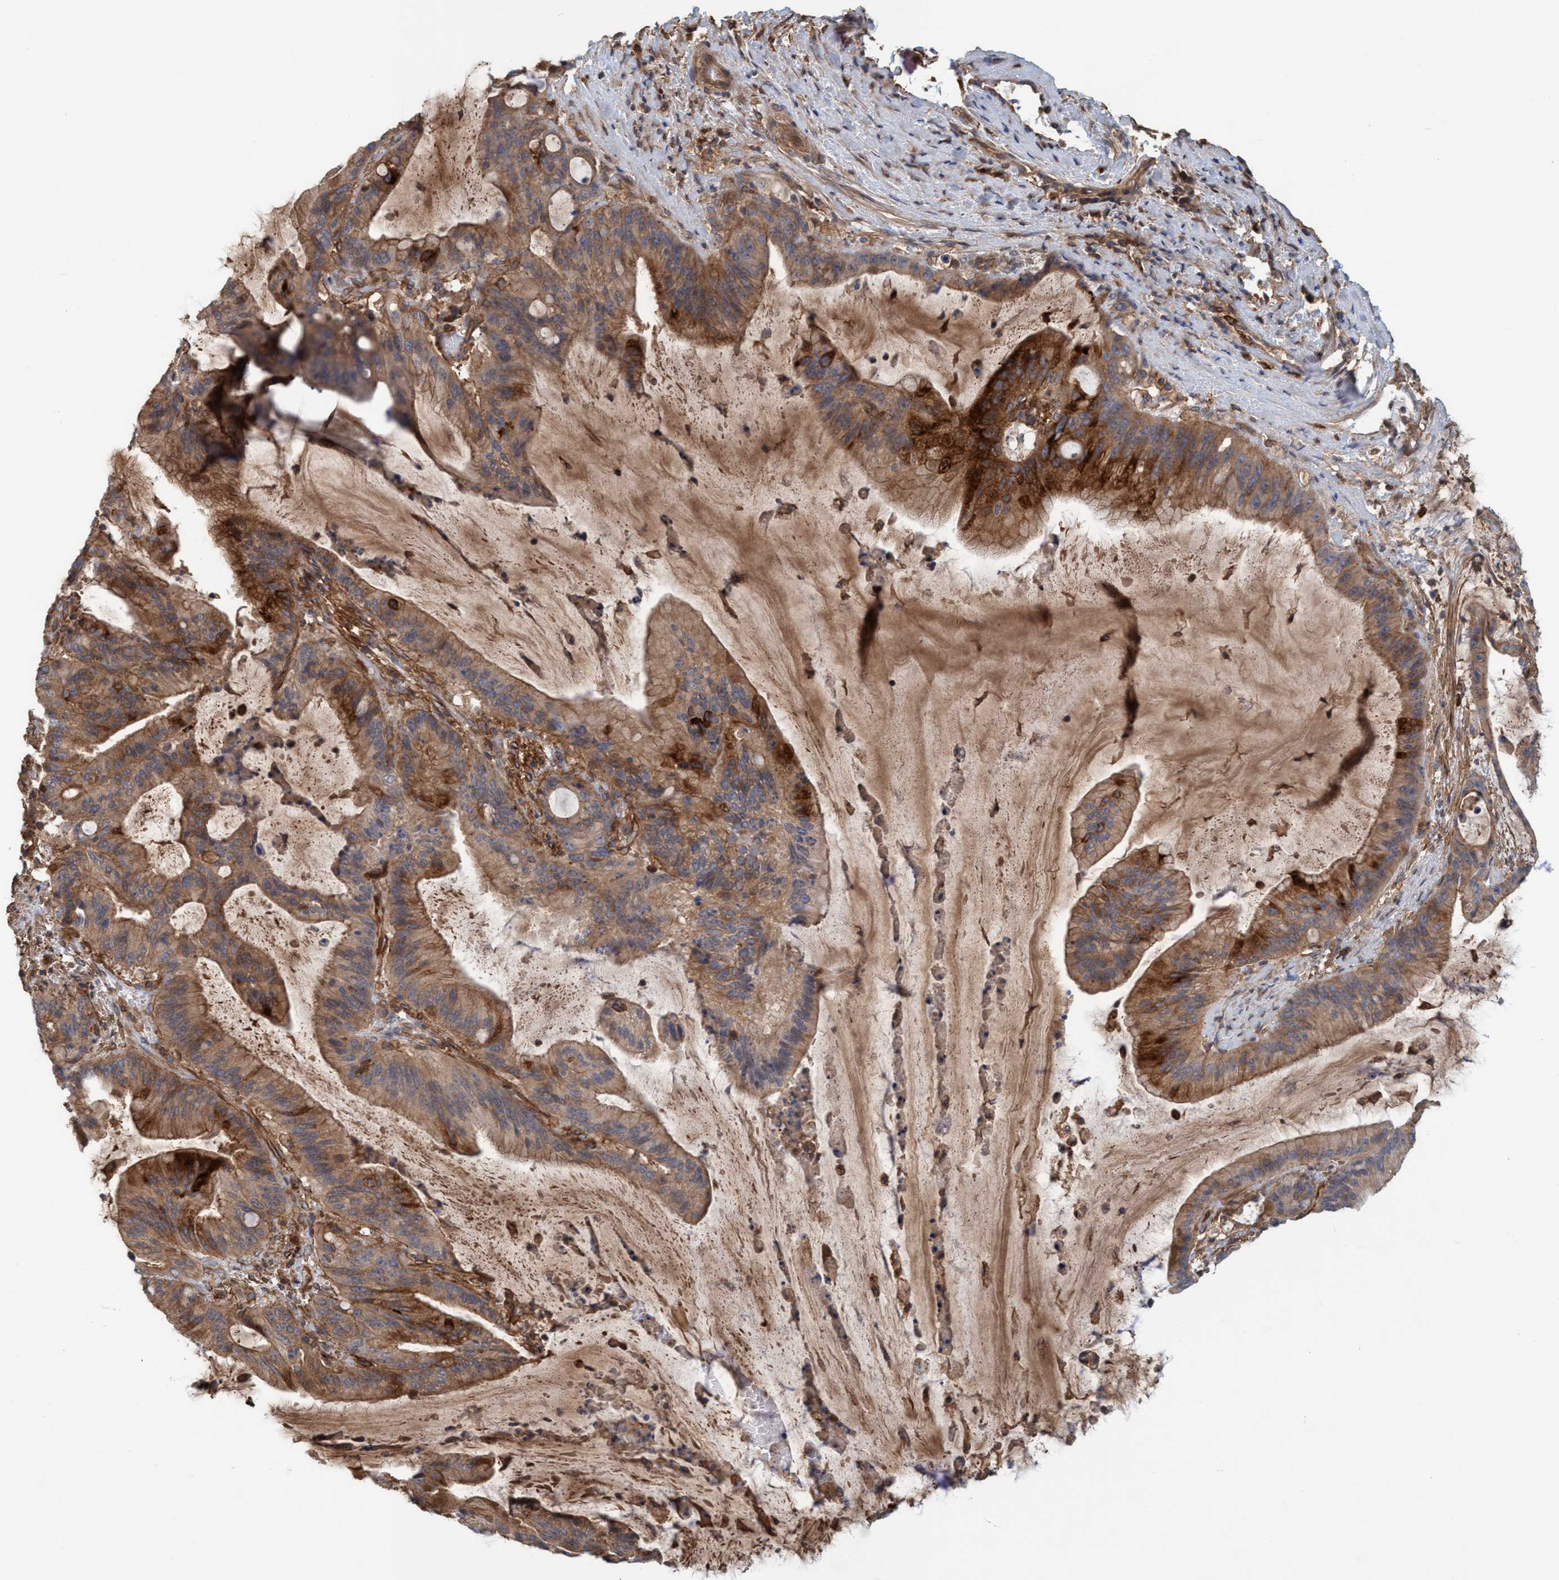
{"staining": {"intensity": "moderate", "quantity": ">75%", "location": "cytoplasmic/membranous"}, "tissue": "liver cancer", "cell_type": "Tumor cells", "image_type": "cancer", "snomed": [{"axis": "morphology", "description": "Normal tissue, NOS"}, {"axis": "morphology", "description": "Cholangiocarcinoma"}, {"axis": "topography", "description": "Liver"}, {"axis": "topography", "description": "Peripheral nerve tissue"}], "caption": "DAB immunohistochemical staining of liver cancer (cholangiocarcinoma) shows moderate cytoplasmic/membranous protein staining in about >75% of tumor cells. Nuclei are stained in blue.", "gene": "SPECC1", "patient": {"sex": "female", "age": 73}}